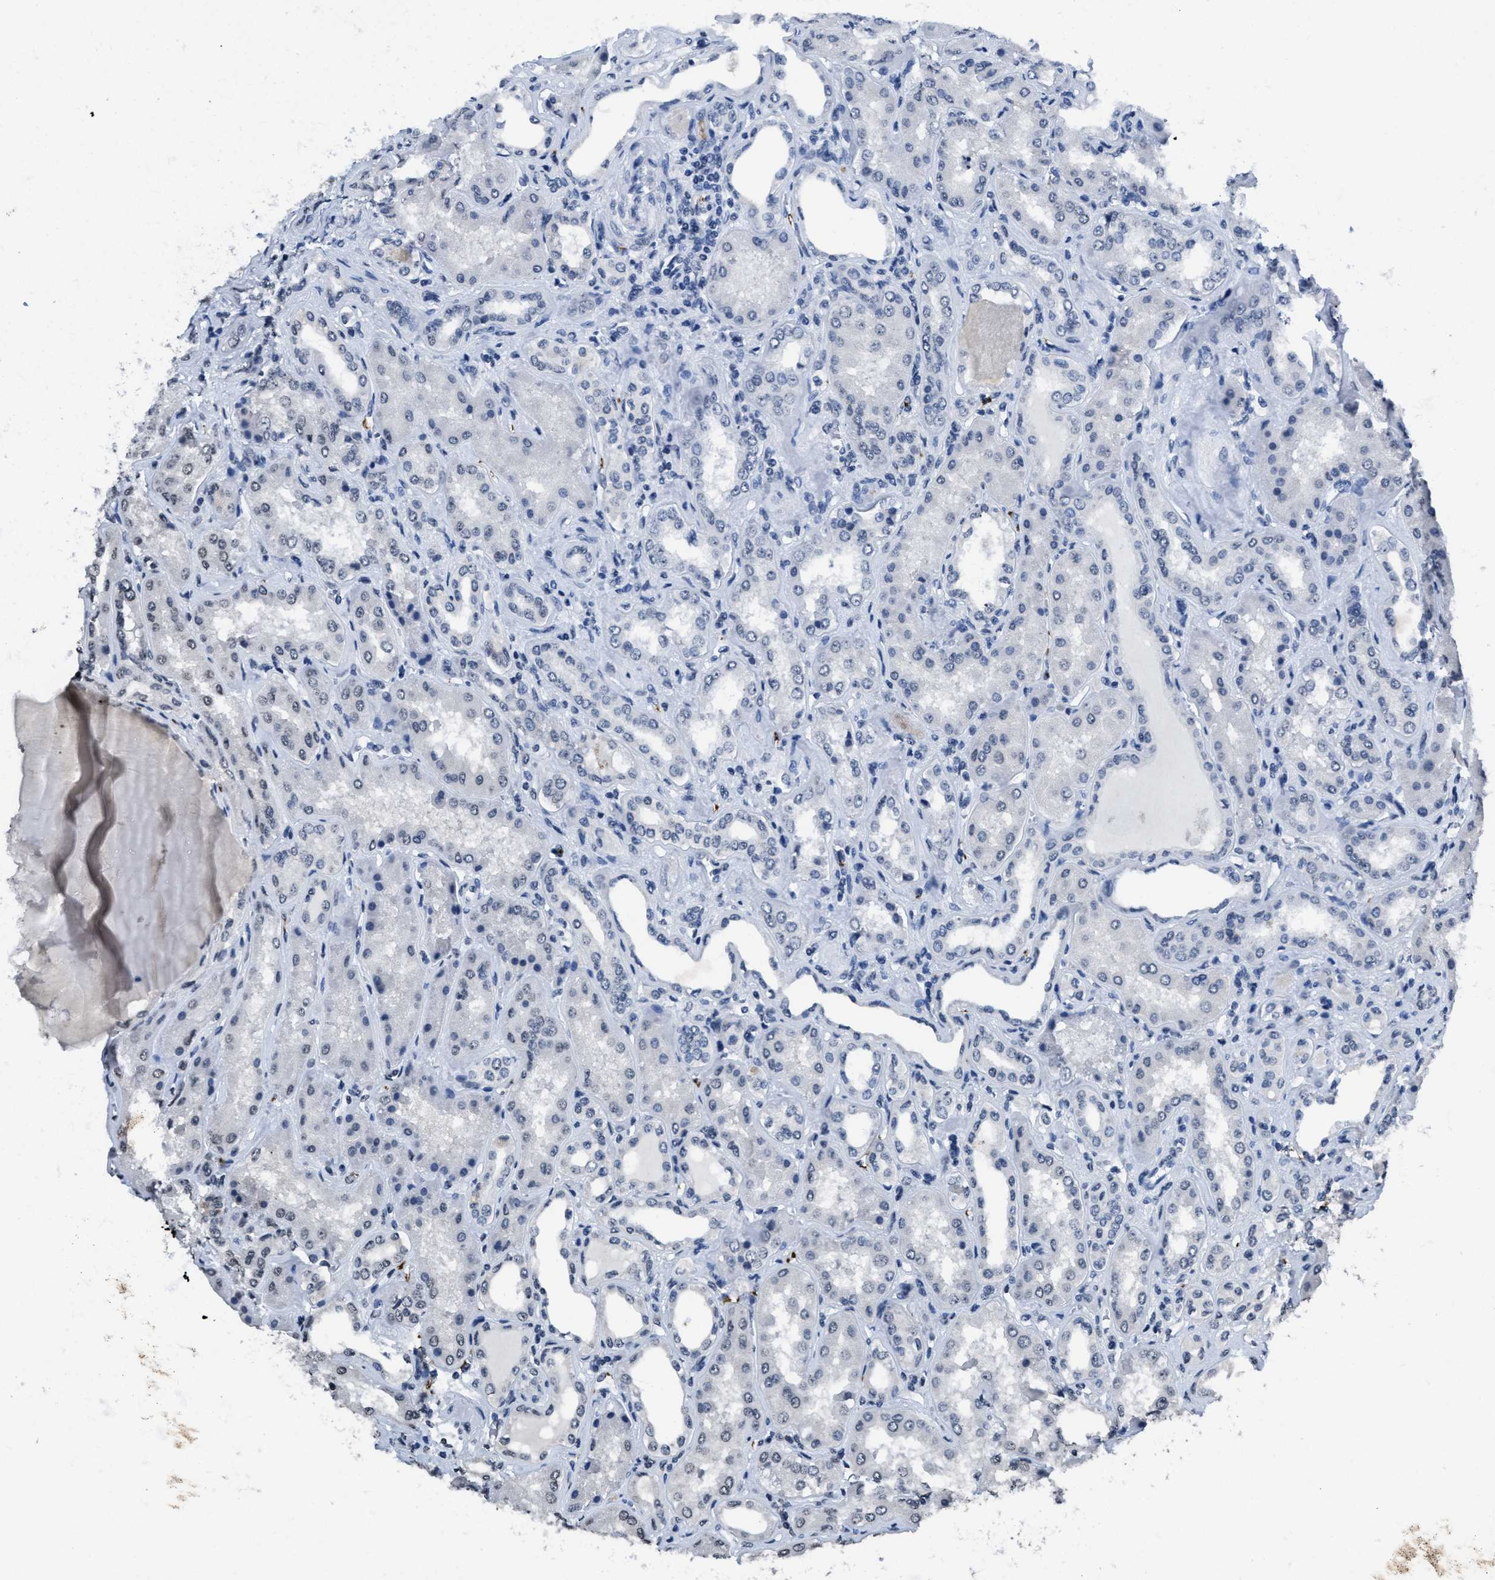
{"staining": {"intensity": "negative", "quantity": "none", "location": "none"}, "tissue": "kidney", "cell_type": "Cells in glomeruli", "image_type": "normal", "snomed": [{"axis": "morphology", "description": "Normal tissue, NOS"}, {"axis": "topography", "description": "Kidney"}], "caption": "A high-resolution micrograph shows IHC staining of benign kidney, which reveals no significant expression in cells in glomeruli.", "gene": "ITGA2B", "patient": {"sex": "female", "age": 56}}